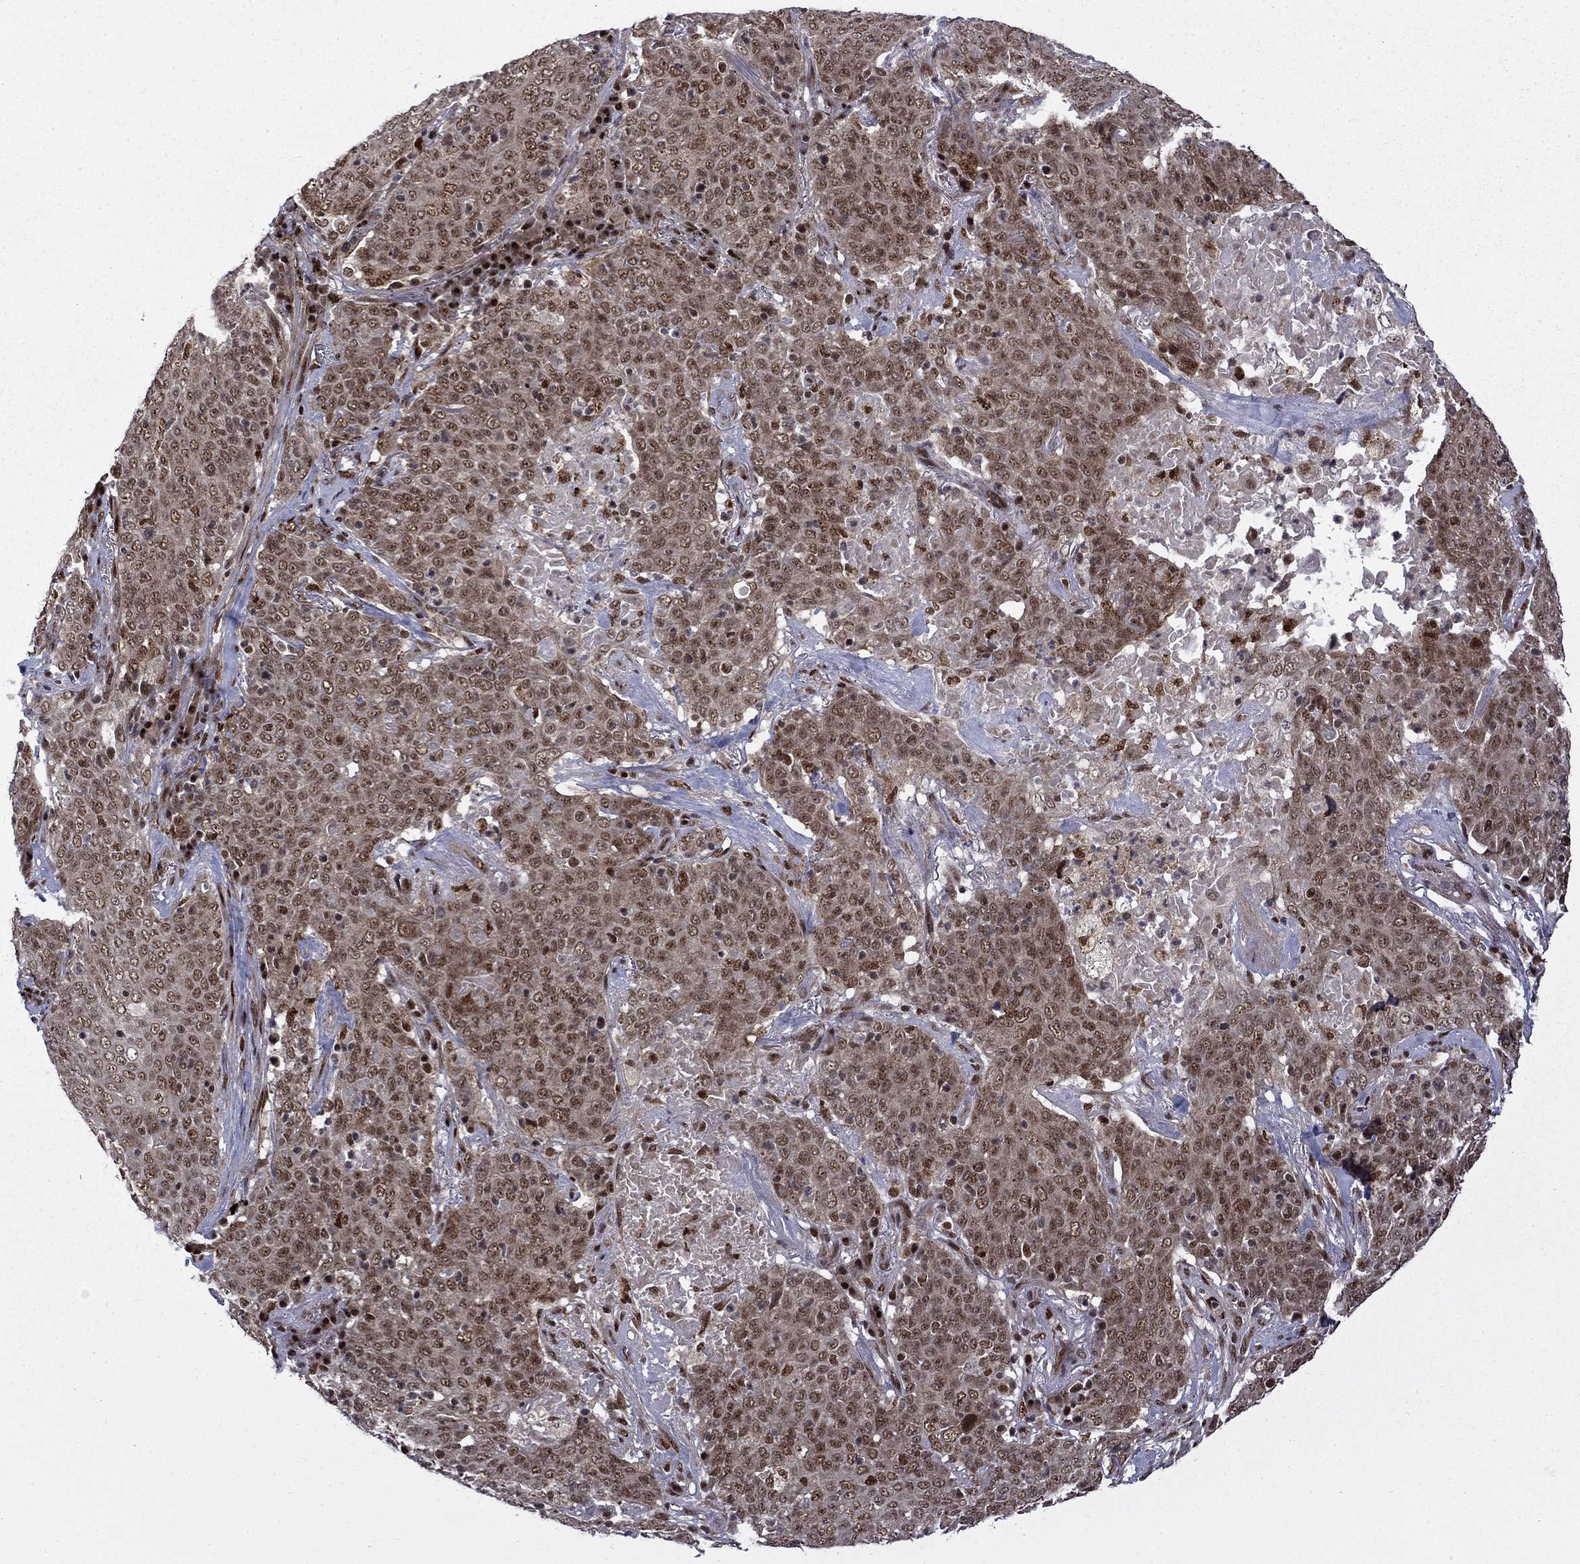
{"staining": {"intensity": "moderate", "quantity": "25%-75%", "location": "nuclear"}, "tissue": "lung cancer", "cell_type": "Tumor cells", "image_type": "cancer", "snomed": [{"axis": "morphology", "description": "Squamous cell carcinoma, NOS"}, {"axis": "topography", "description": "Lung"}], "caption": "Human lung cancer stained with a brown dye exhibits moderate nuclear positive positivity in approximately 25%-75% of tumor cells.", "gene": "KPNA3", "patient": {"sex": "male", "age": 82}}